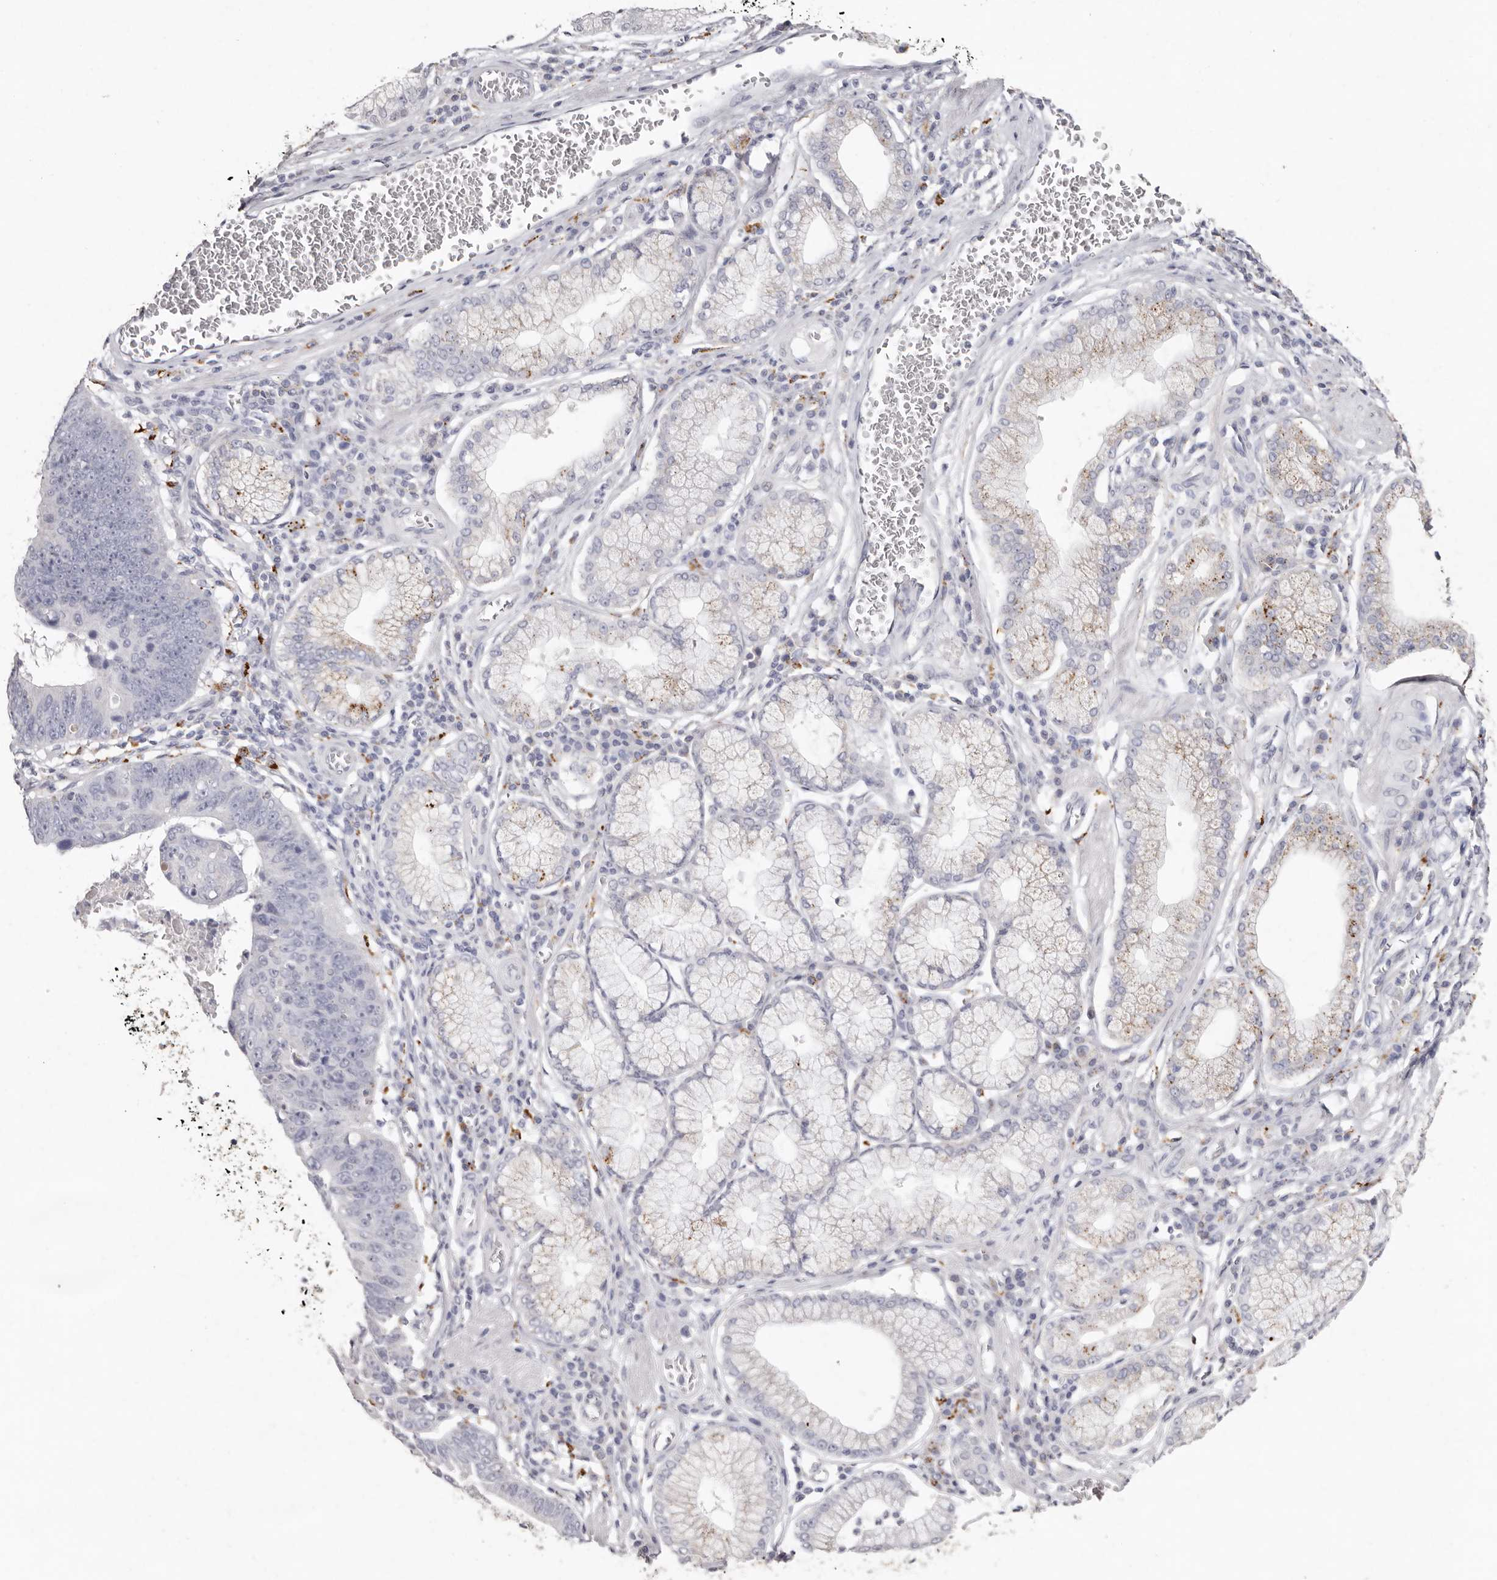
{"staining": {"intensity": "weak", "quantity": "<25%", "location": "cytoplasmic/membranous"}, "tissue": "stomach cancer", "cell_type": "Tumor cells", "image_type": "cancer", "snomed": [{"axis": "morphology", "description": "Adenocarcinoma, NOS"}, {"axis": "topography", "description": "Stomach"}], "caption": "Immunohistochemical staining of human stomach adenocarcinoma demonstrates no significant expression in tumor cells. (Immunohistochemistry, brightfield microscopy, high magnification).", "gene": "FAM185A", "patient": {"sex": "male", "age": 59}}